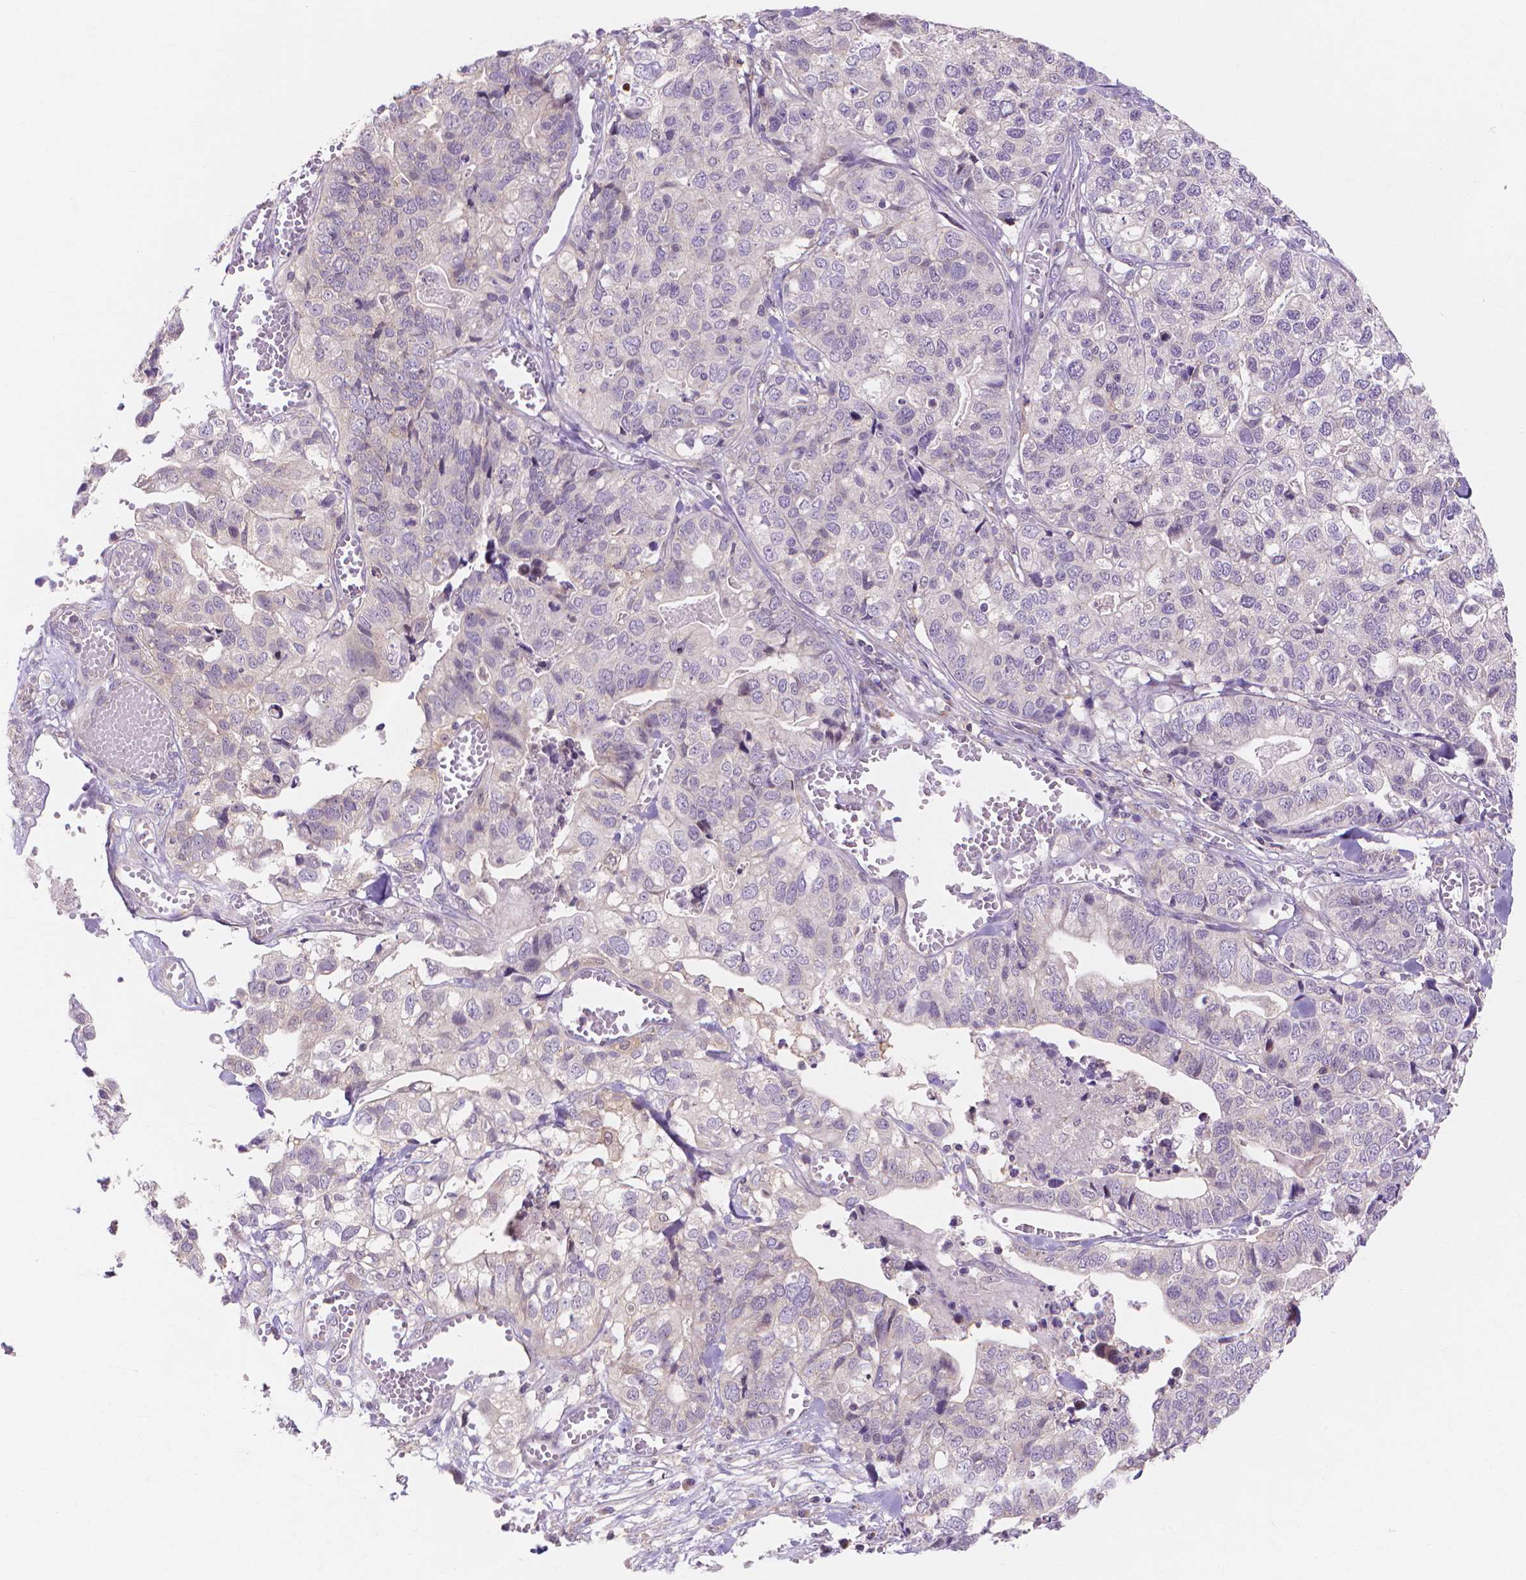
{"staining": {"intensity": "negative", "quantity": "none", "location": "none"}, "tissue": "stomach cancer", "cell_type": "Tumor cells", "image_type": "cancer", "snomed": [{"axis": "morphology", "description": "Adenocarcinoma, NOS"}, {"axis": "topography", "description": "Stomach, upper"}], "caption": "Tumor cells are negative for protein expression in human stomach adenocarcinoma.", "gene": "PRDM13", "patient": {"sex": "female", "age": 67}}